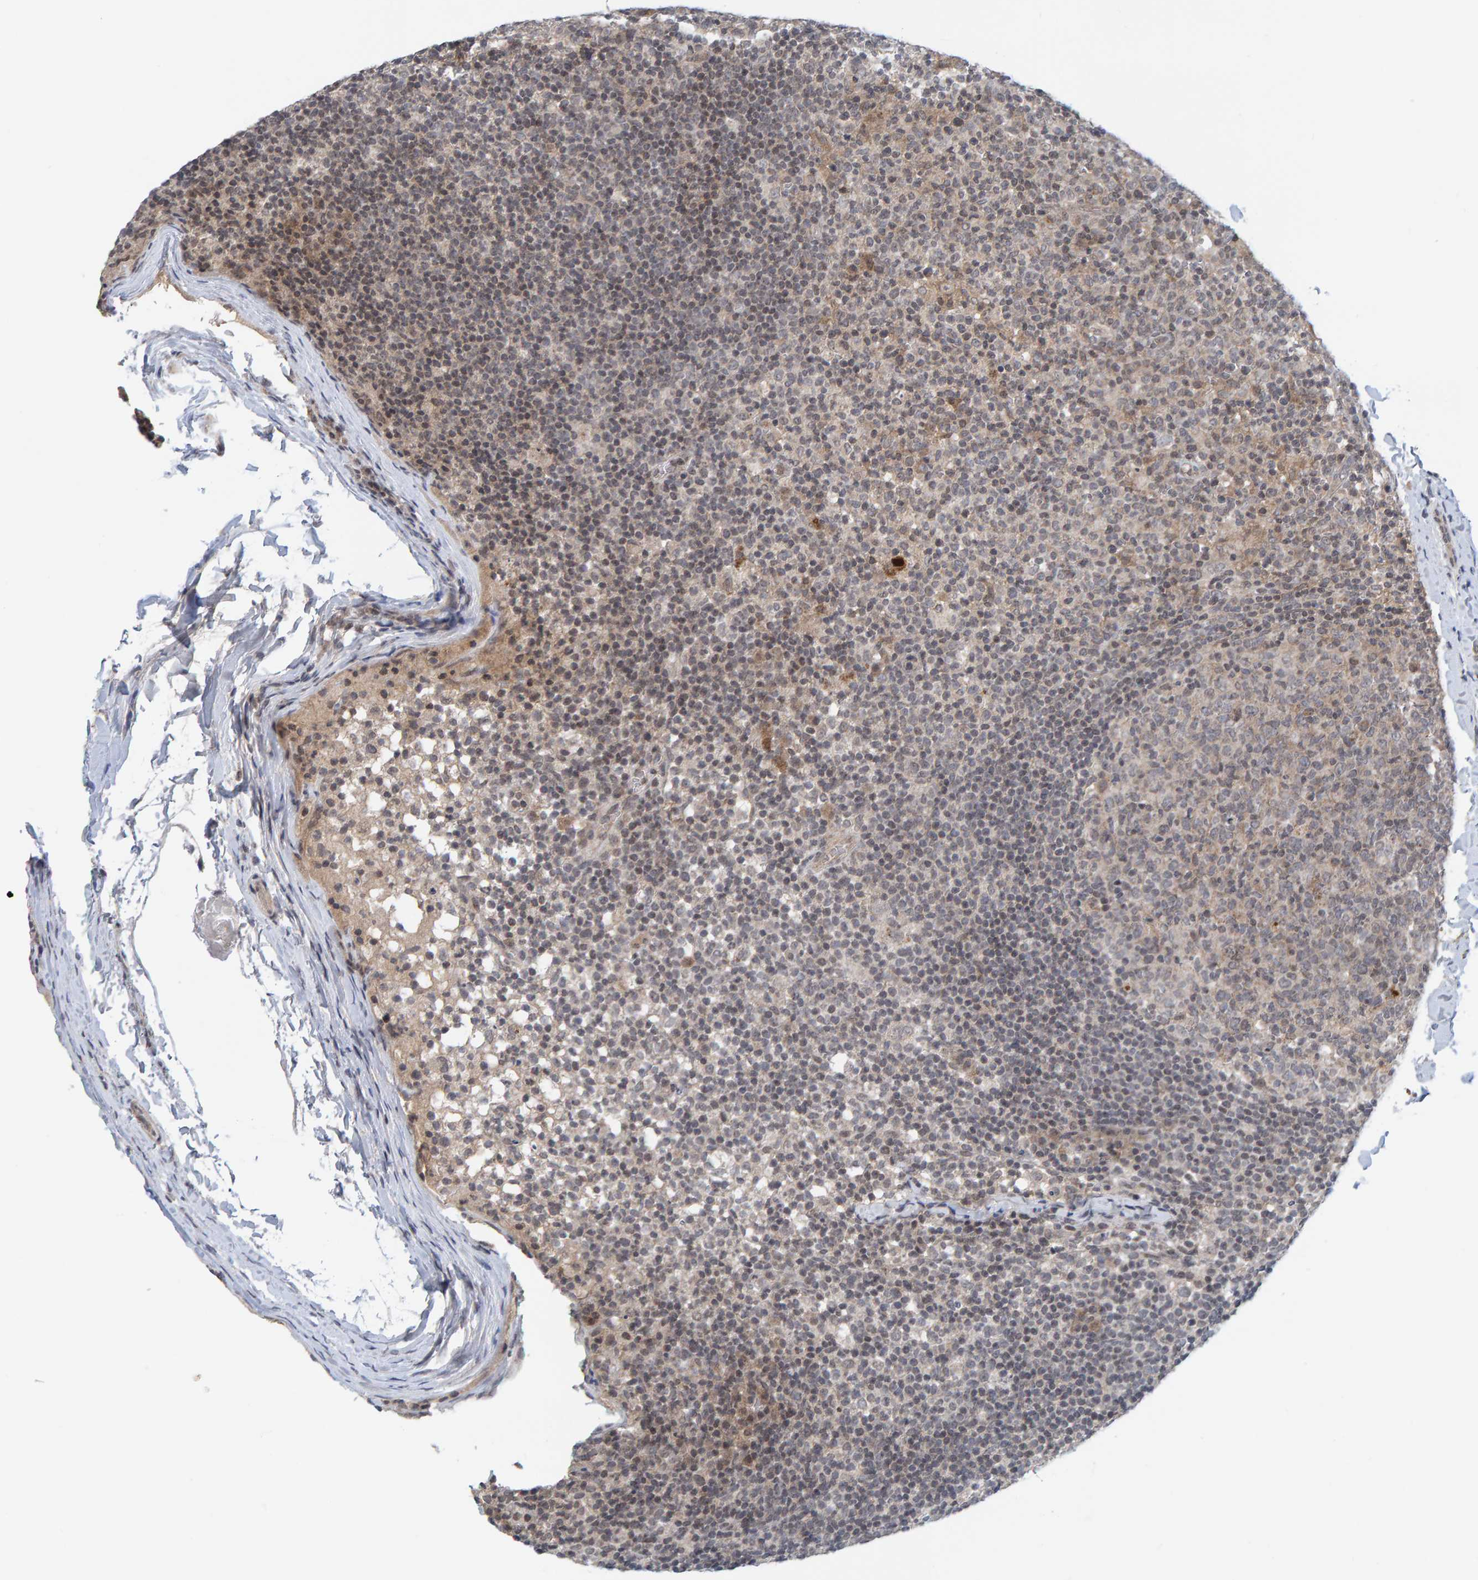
{"staining": {"intensity": "negative", "quantity": "none", "location": "none"}, "tissue": "lymph node", "cell_type": "Germinal center cells", "image_type": "normal", "snomed": [{"axis": "morphology", "description": "Normal tissue, NOS"}, {"axis": "morphology", "description": "Inflammation, NOS"}, {"axis": "topography", "description": "Lymph node"}], "caption": "Germinal center cells show no significant expression in benign lymph node. (Stains: DAB (3,3'-diaminobenzidine) IHC with hematoxylin counter stain, Microscopy: brightfield microscopy at high magnification).", "gene": "CDH2", "patient": {"sex": "male", "age": 55}}